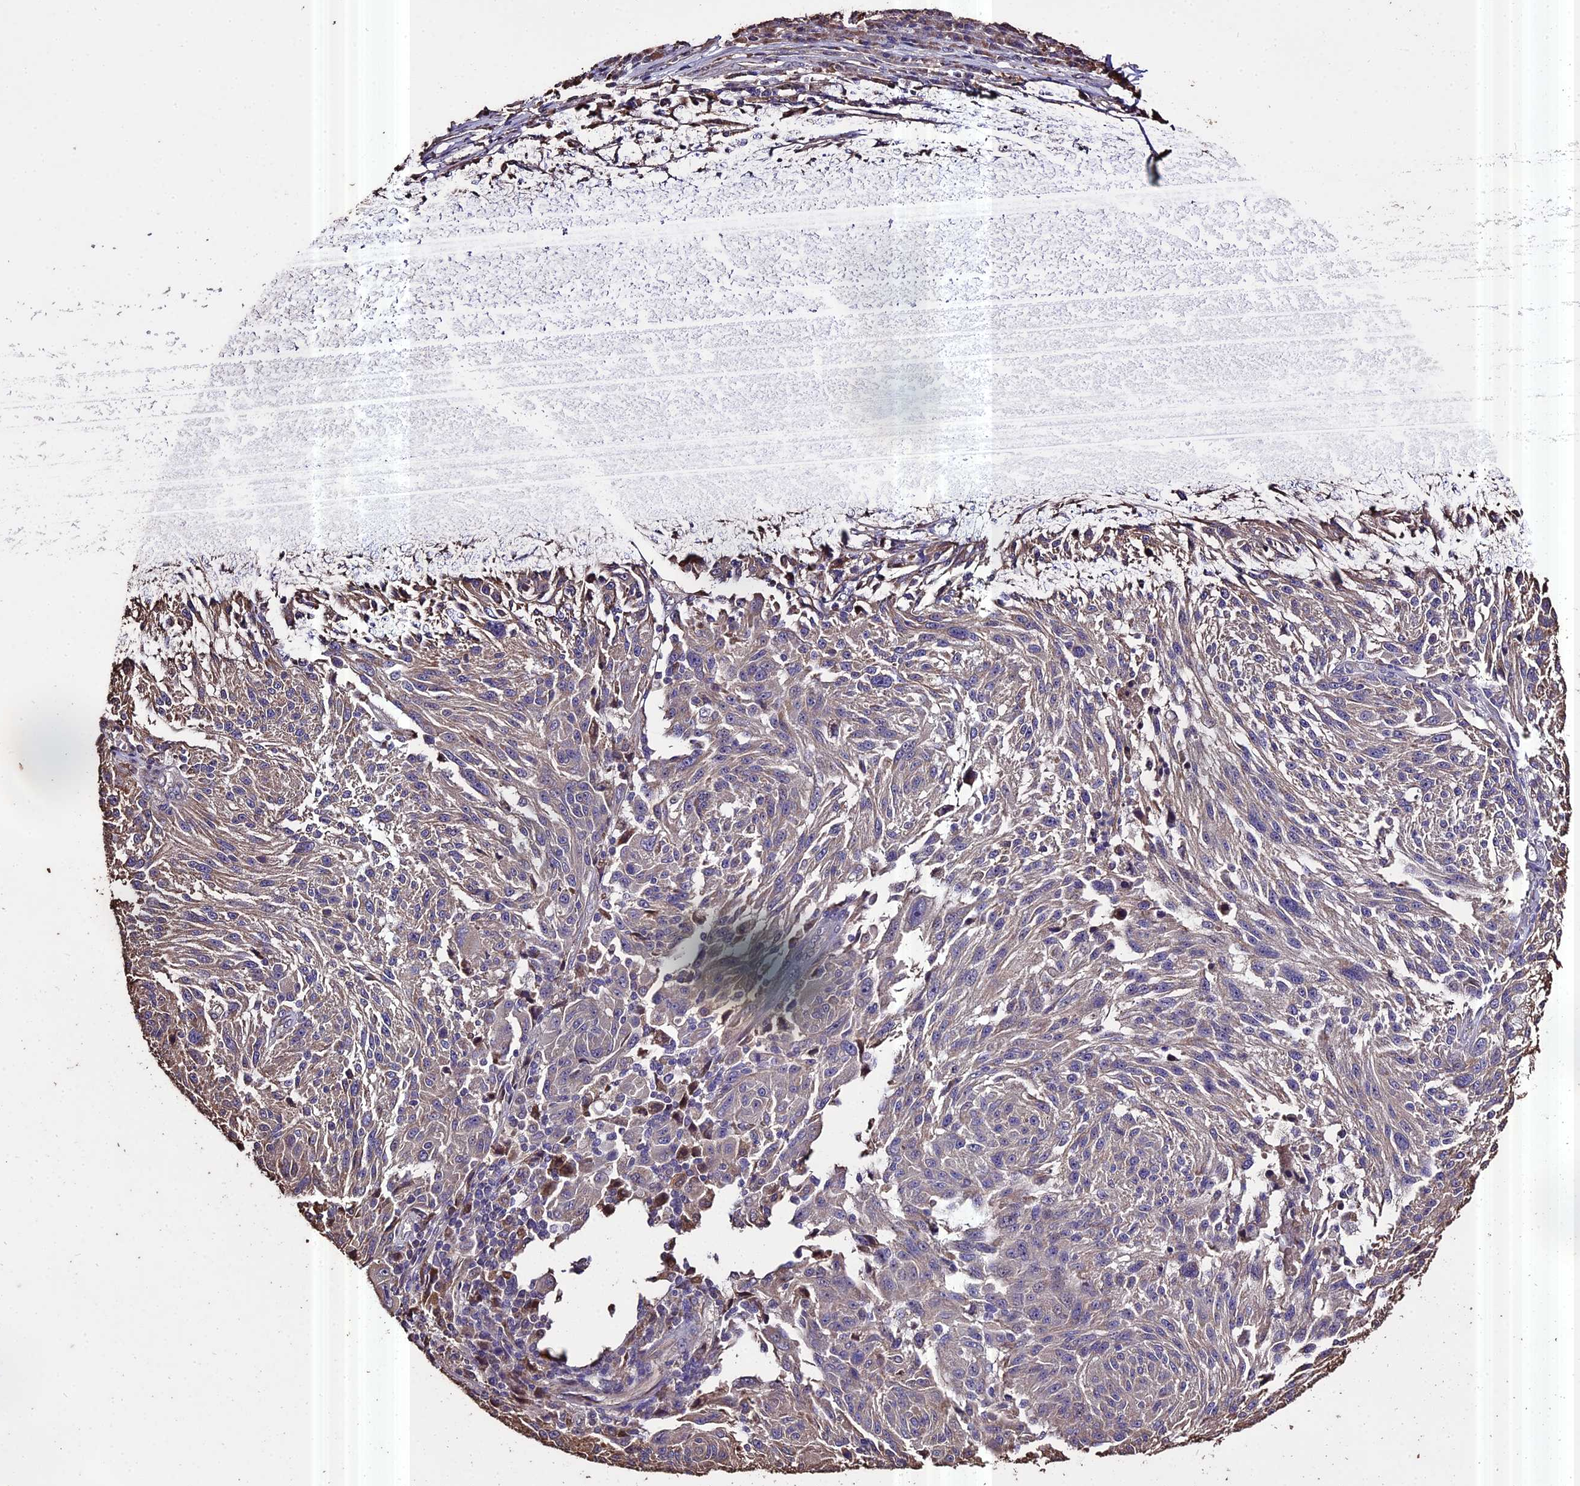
{"staining": {"intensity": "negative", "quantity": "none", "location": "none"}, "tissue": "melanoma", "cell_type": "Tumor cells", "image_type": "cancer", "snomed": [{"axis": "morphology", "description": "Malignant melanoma, NOS"}, {"axis": "topography", "description": "Skin"}], "caption": "DAB (3,3'-diaminobenzidine) immunohistochemical staining of malignant melanoma exhibits no significant expression in tumor cells.", "gene": "PGPEP1L", "patient": {"sex": "male", "age": 53}}